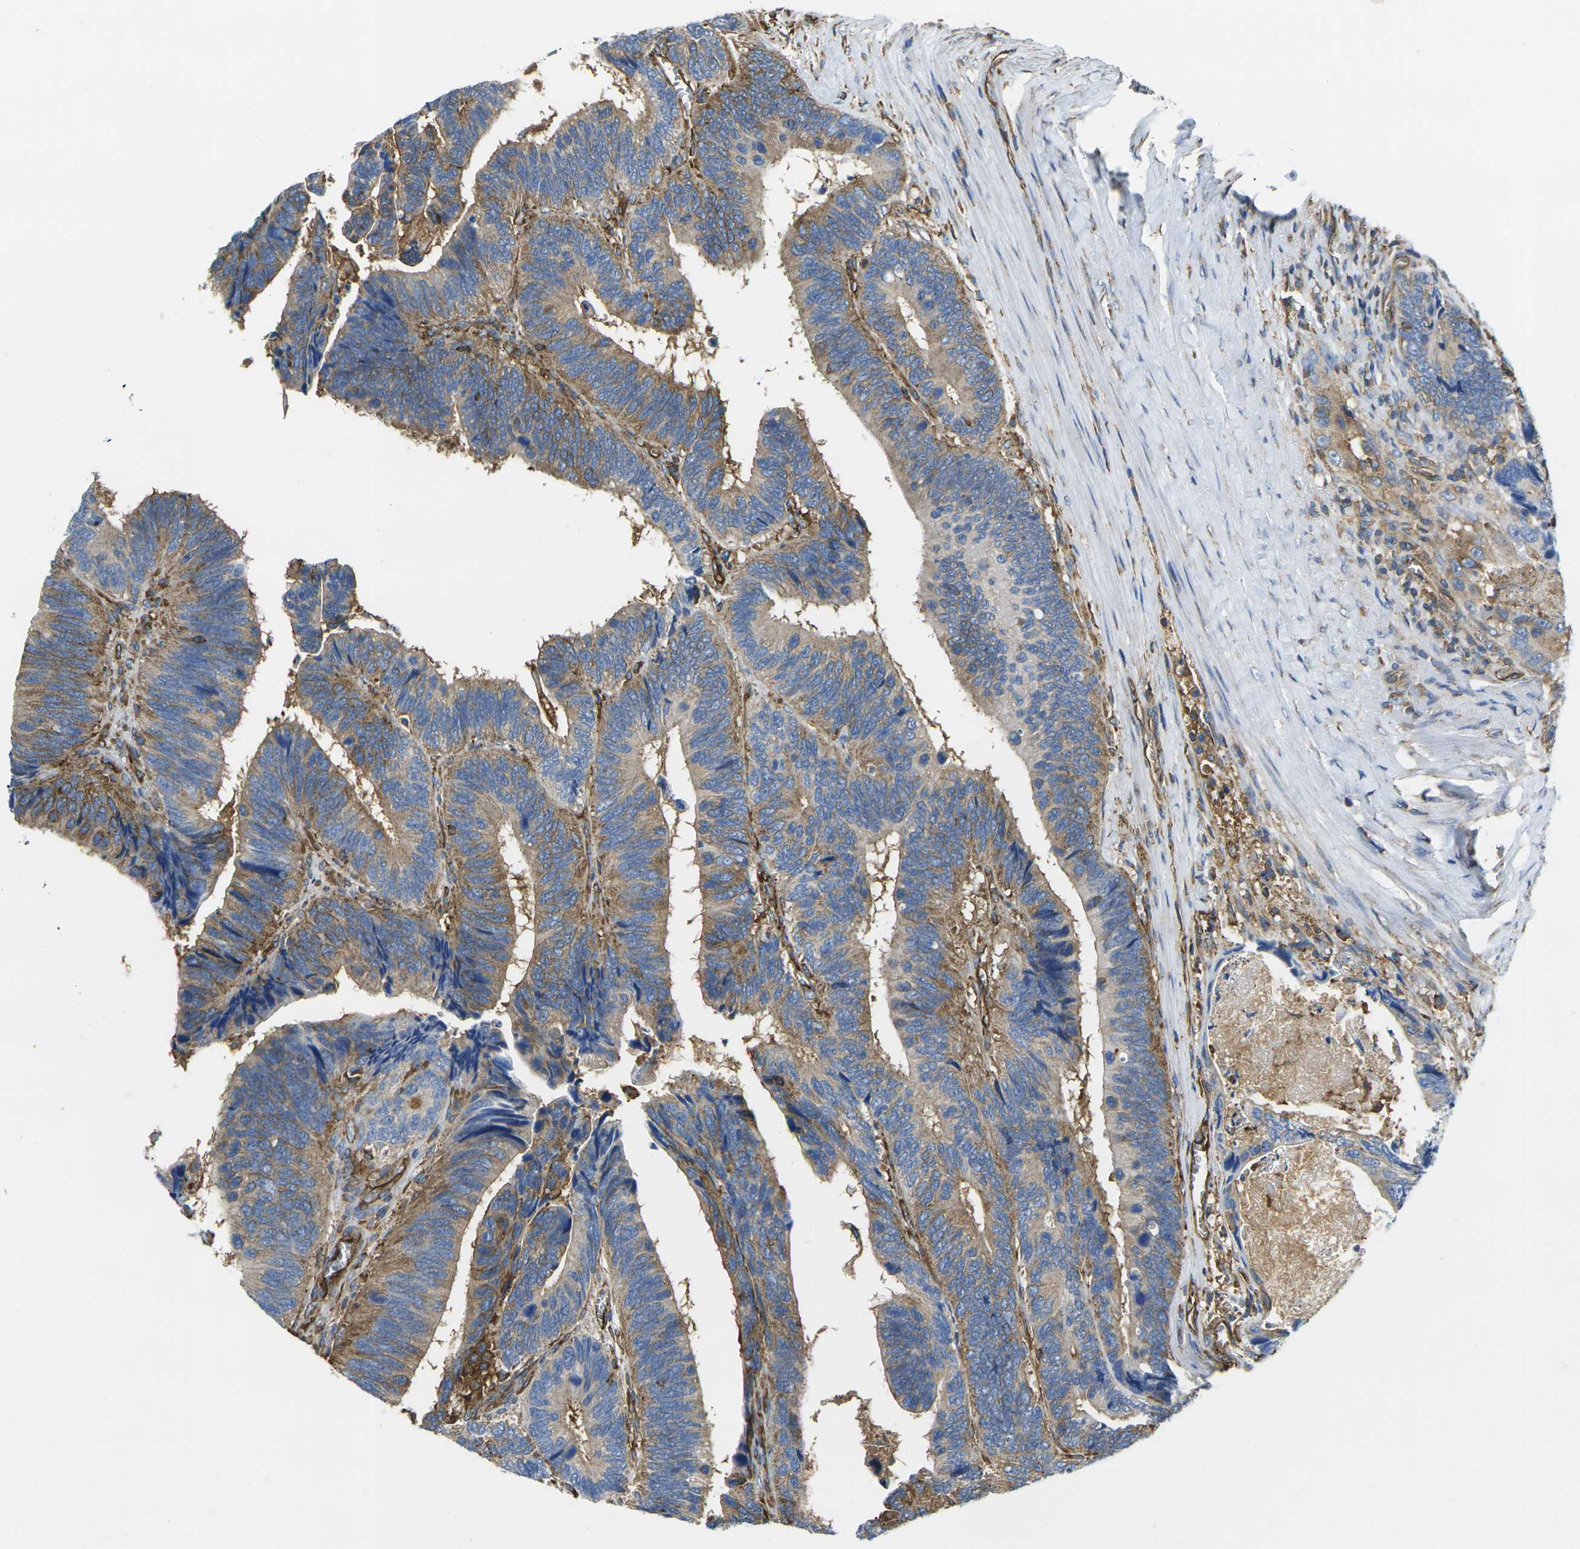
{"staining": {"intensity": "moderate", "quantity": ">75%", "location": "cytoplasmic/membranous"}, "tissue": "colorectal cancer", "cell_type": "Tumor cells", "image_type": "cancer", "snomed": [{"axis": "morphology", "description": "Adenocarcinoma, NOS"}, {"axis": "topography", "description": "Colon"}], "caption": "Colorectal cancer (adenocarcinoma) stained with a brown dye reveals moderate cytoplasmic/membranous positive positivity in approximately >75% of tumor cells.", "gene": "FAM110D", "patient": {"sex": "male", "age": 72}}